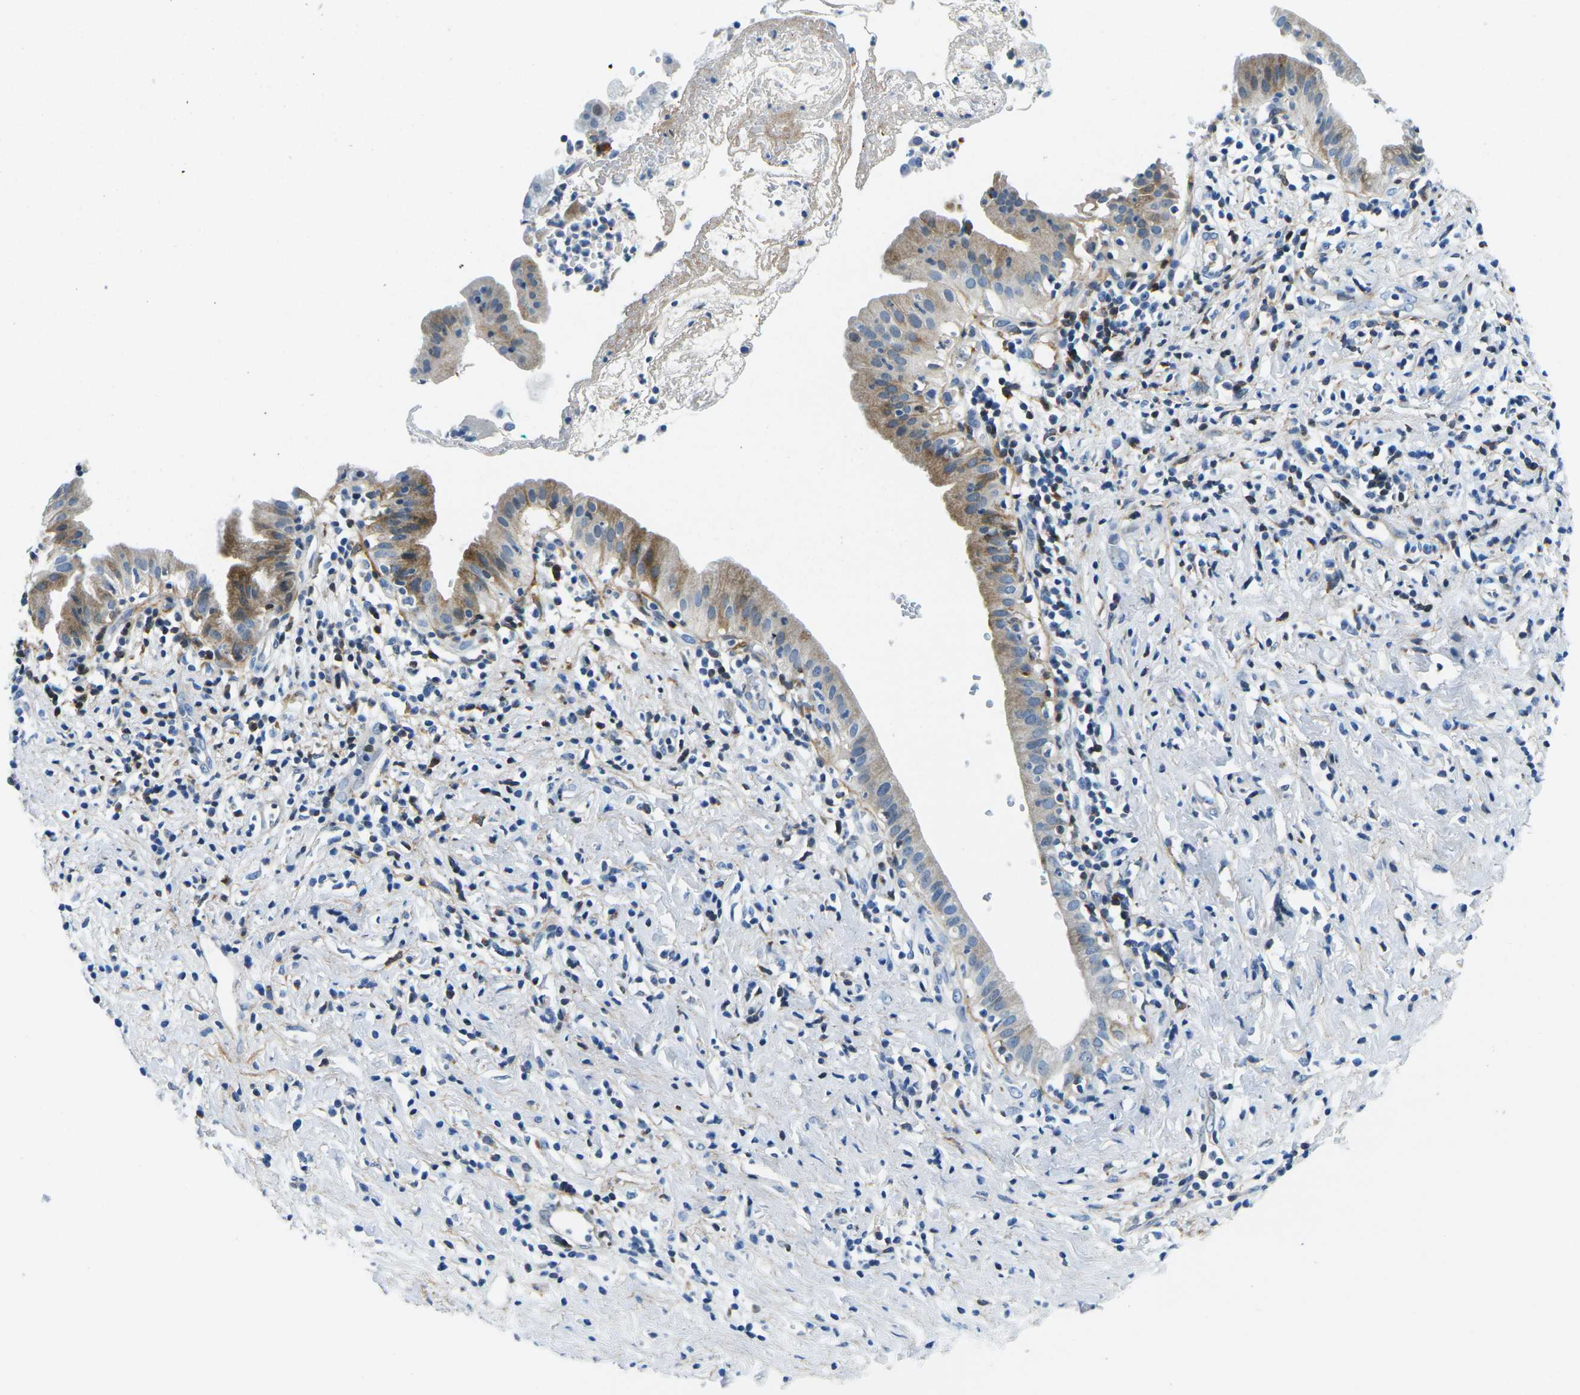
{"staining": {"intensity": "weak", "quantity": "25%-75%", "location": "cytoplasmic/membranous"}, "tissue": "pancreatic cancer", "cell_type": "Tumor cells", "image_type": "cancer", "snomed": [{"axis": "morphology", "description": "Adenocarcinoma, NOS"}, {"axis": "morphology", "description": "Adenocarcinoma, metastatic, NOS"}, {"axis": "topography", "description": "Lymph node"}, {"axis": "topography", "description": "Pancreas"}, {"axis": "topography", "description": "Duodenum"}], "caption": "Tumor cells reveal low levels of weak cytoplasmic/membranous staining in about 25%-75% of cells in metastatic adenocarcinoma (pancreatic).", "gene": "CFB", "patient": {"sex": "female", "age": 64}}